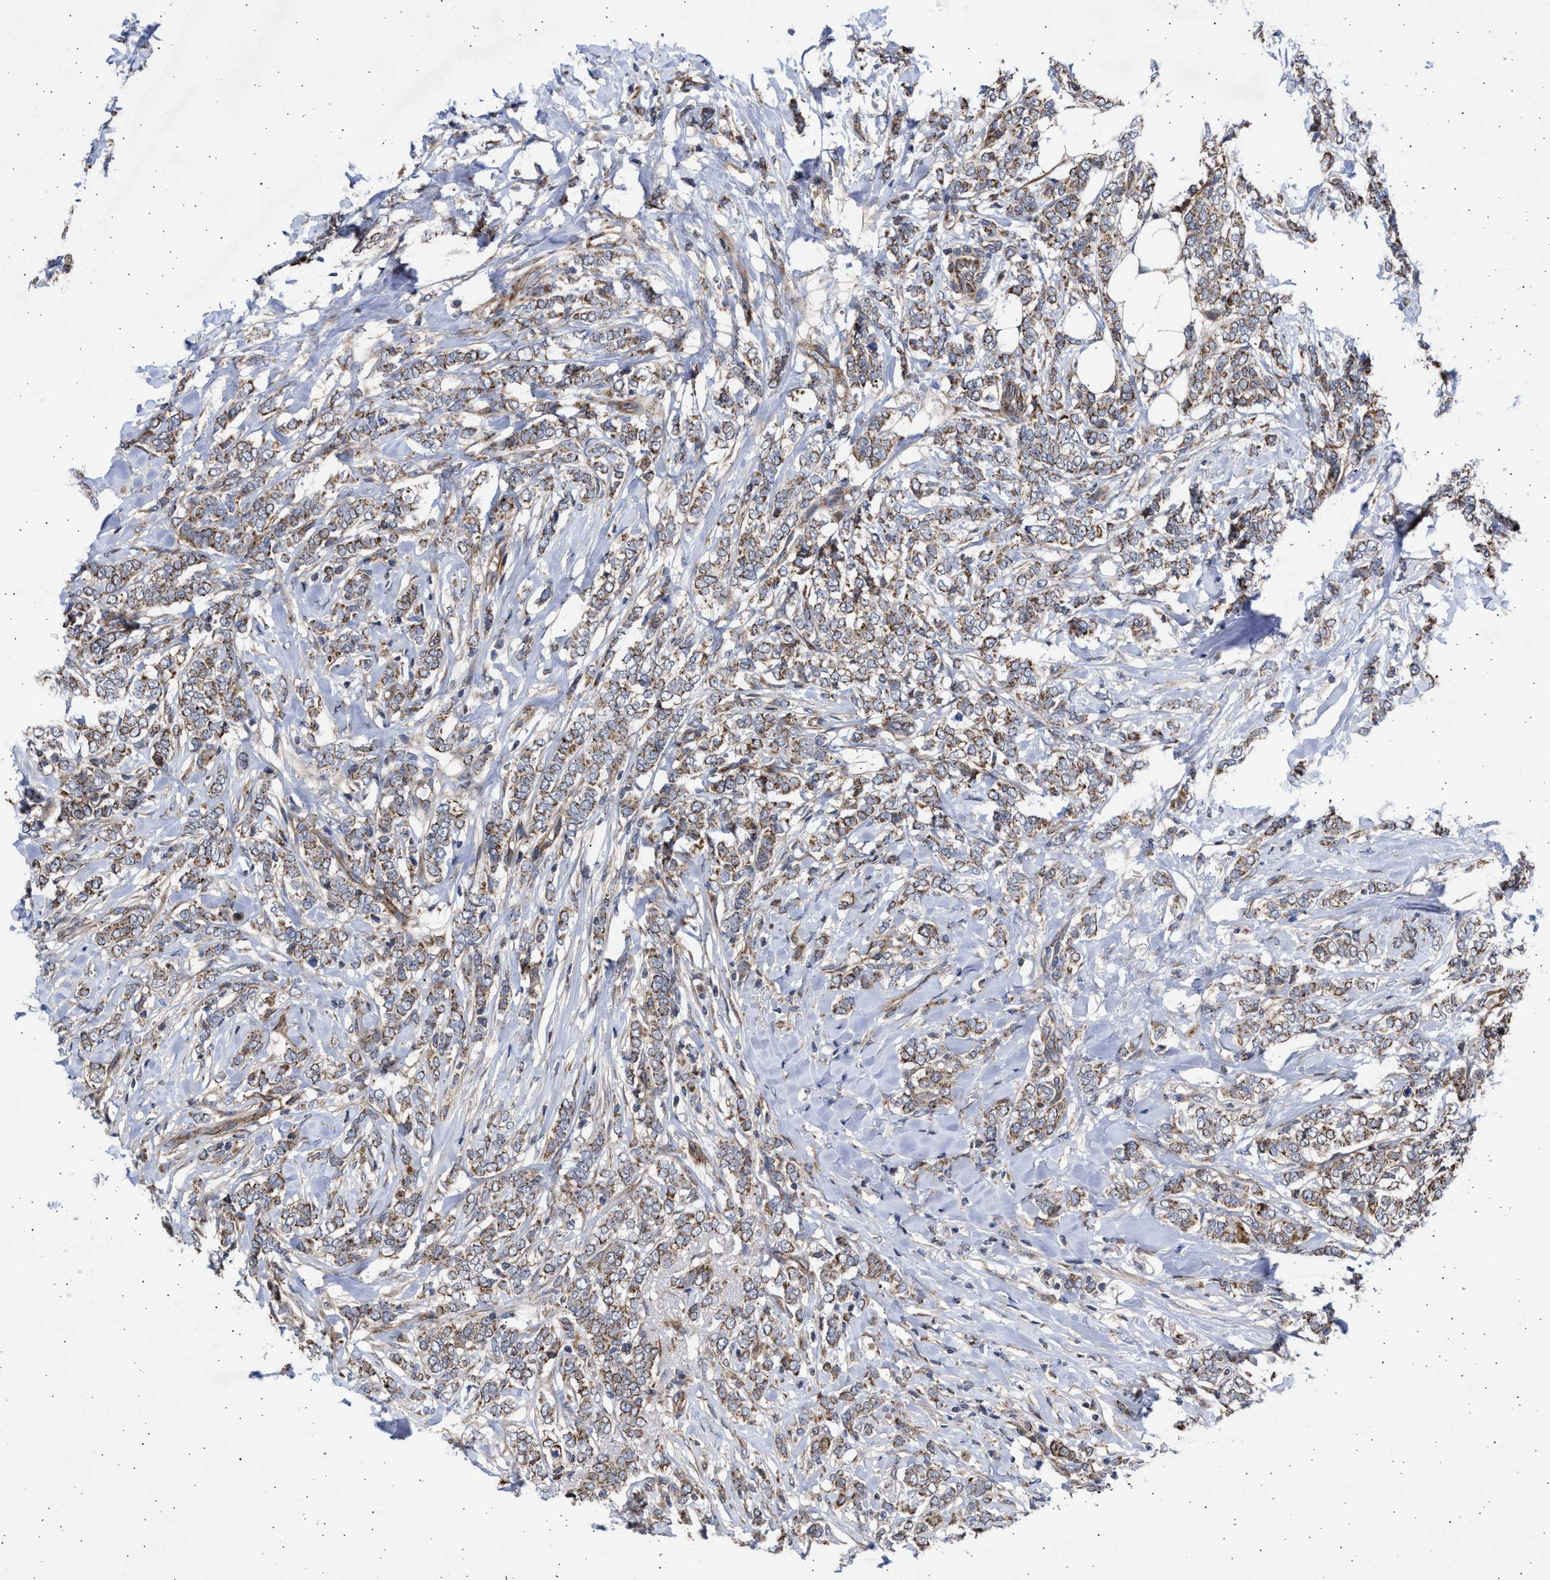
{"staining": {"intensity": "moderate", "quantity": ">75%", "location": "cytoplasmic/membranous"}, "tissue": "breast cancer", "cell_type": "Tumor cells", "image_type": "cancer", "snomed": [{"axis": "morphology", "description": "Lobular carcinoma"}, {"axis": "topography", "description": "Skin"}, {"axis": "topography", "description": "Breast"}], "caption": "This micrograph displays breast lobular carcinoma stained with immunohistochemistry (IHC) to label a protein in brown. The cytoplasmic/membranous of tumor cells show moderate positivity for the protein. Nuclei are counter-stained blue.", "gene": "TTC19", "patient": {"sex": "female", "age": 46}}